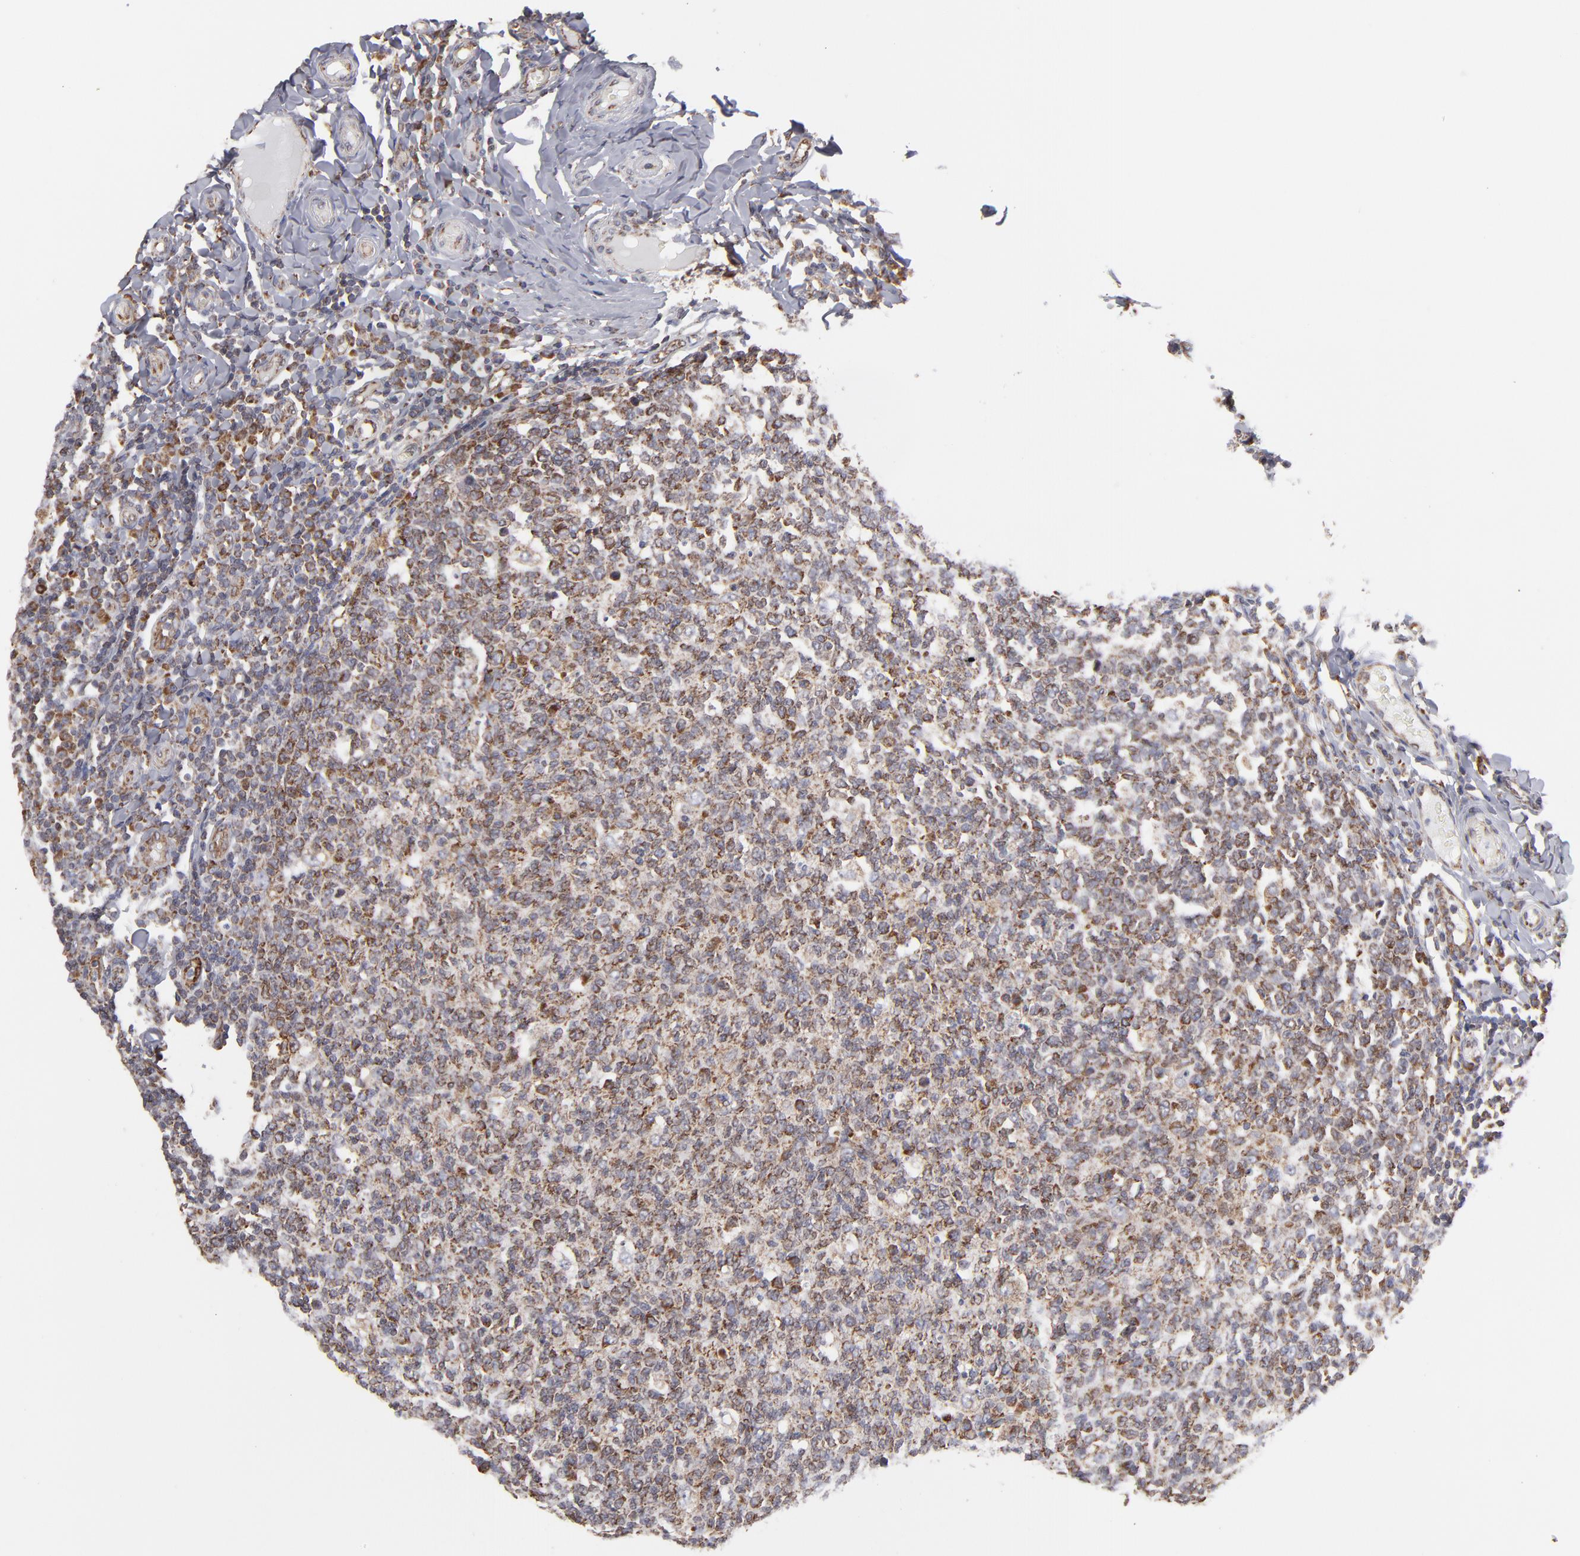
{"staining": {"intensity": "moderate", "quantity": "25%-75%", "location": "cytoplasmic/membranous,nuclear"}, "tissue": "tonsil", "cell_type": "Germinal center cells", "image_type": "normal", "snomed": [{"axis": "morphology", "description": "Normal tissue, NOS"}, {"axis": "topography", "description": "Tonsil"}], "caption": "Immunohistochemical staining of benign human tonsil shows moderate cytoplasmic/membranous,nuclear protein expression in approximately 25%-75% of germinal center cells. Nuclei are stained in blue.", "gene": "KTN1", "patient": {"sex": "male", "age": 6}}